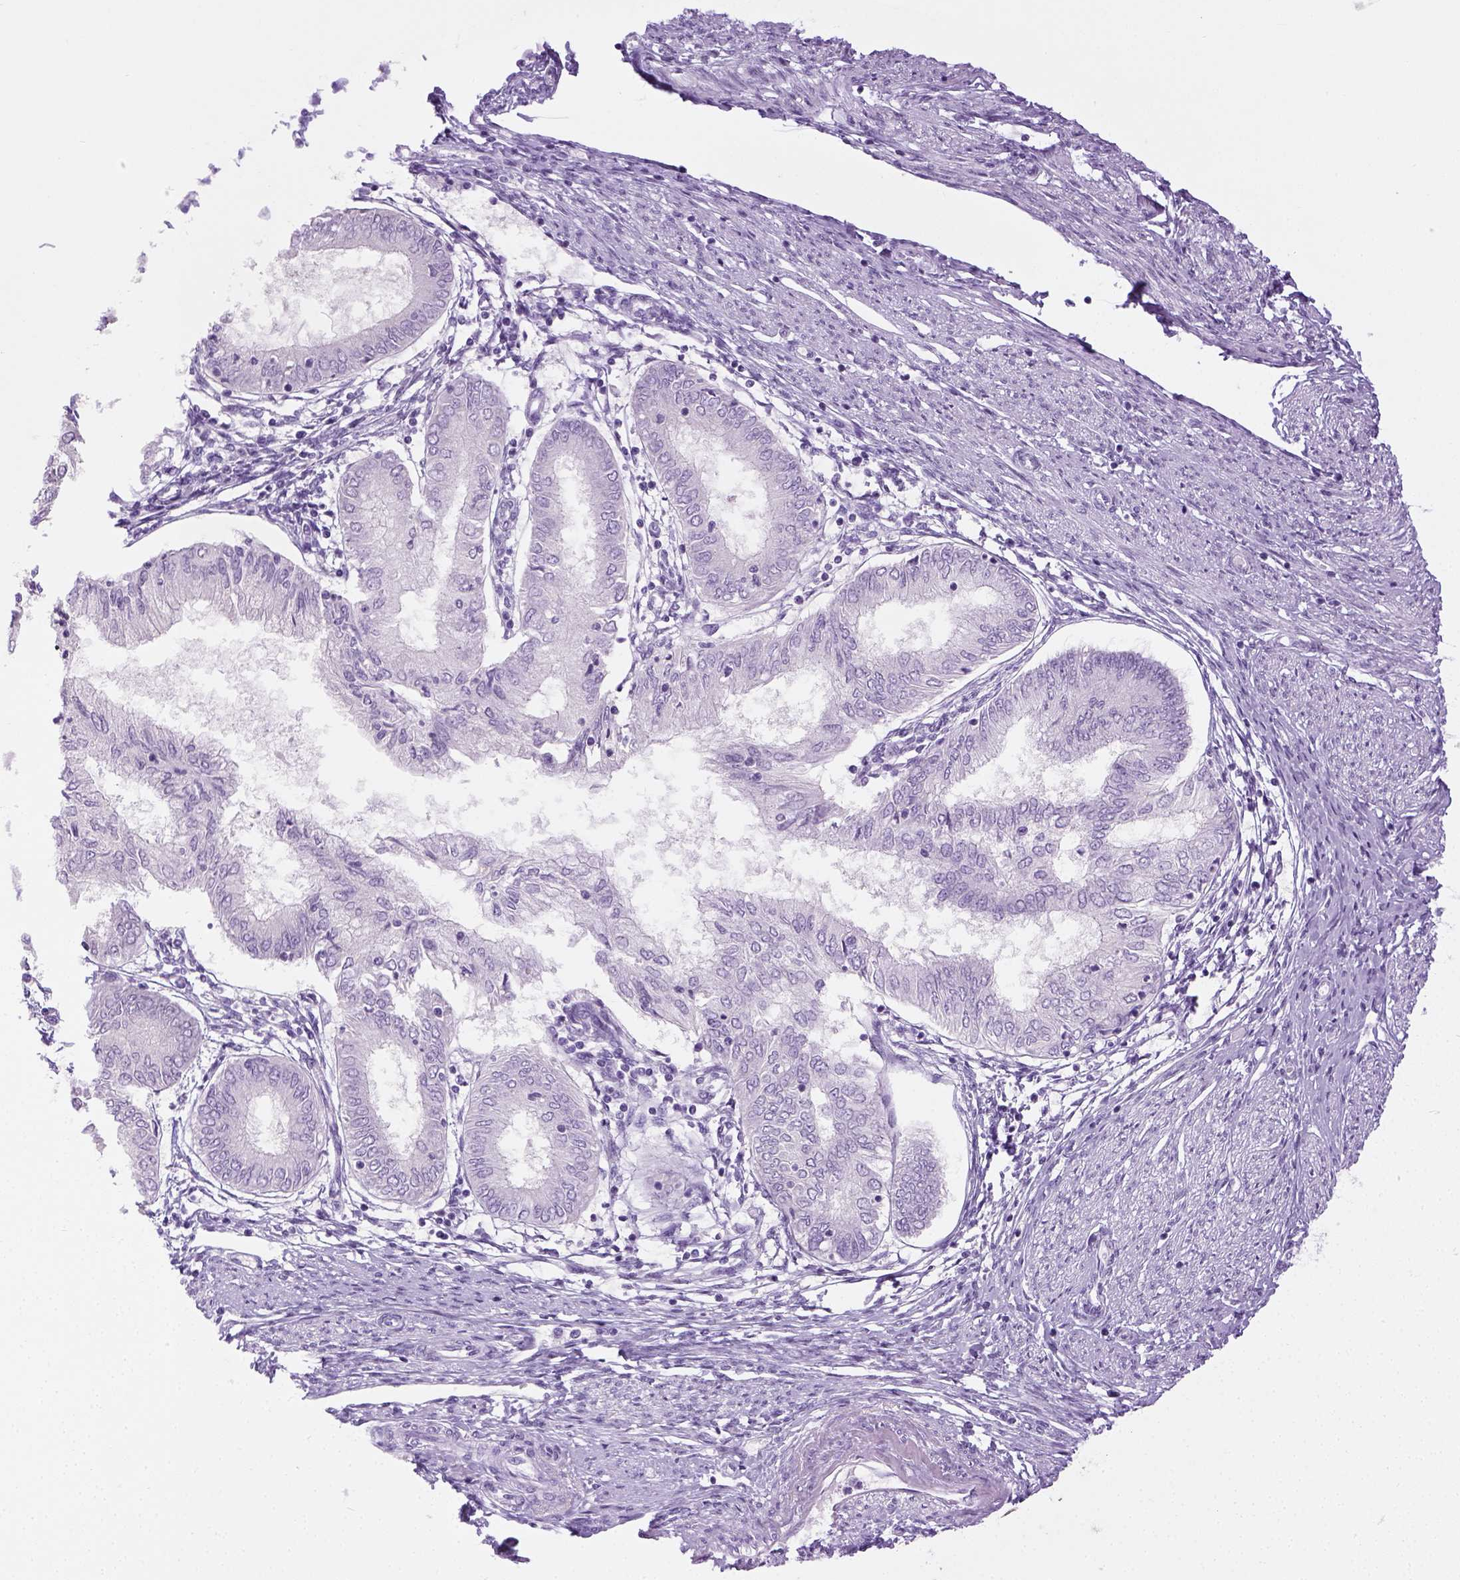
{"staining": {"intensity": "negative", "quantity": "none", "location": "none"}, "tissue": "endometrial cancer", "cell_type": "Tumor cells", "image_type": "cancer", "snomed": [{"axis": "morphology", "description": "Adenocarcinoma, NOS"}, {"axis": "topography", "description": "Endometrium"}], "caption": "Immunohistochemistry (IHC) of endometrial cancer (adenocarcinoma) displays no staining in tumor cells.", "gene": "LGSN", "patient": {"sex": "female", "age": 68}}